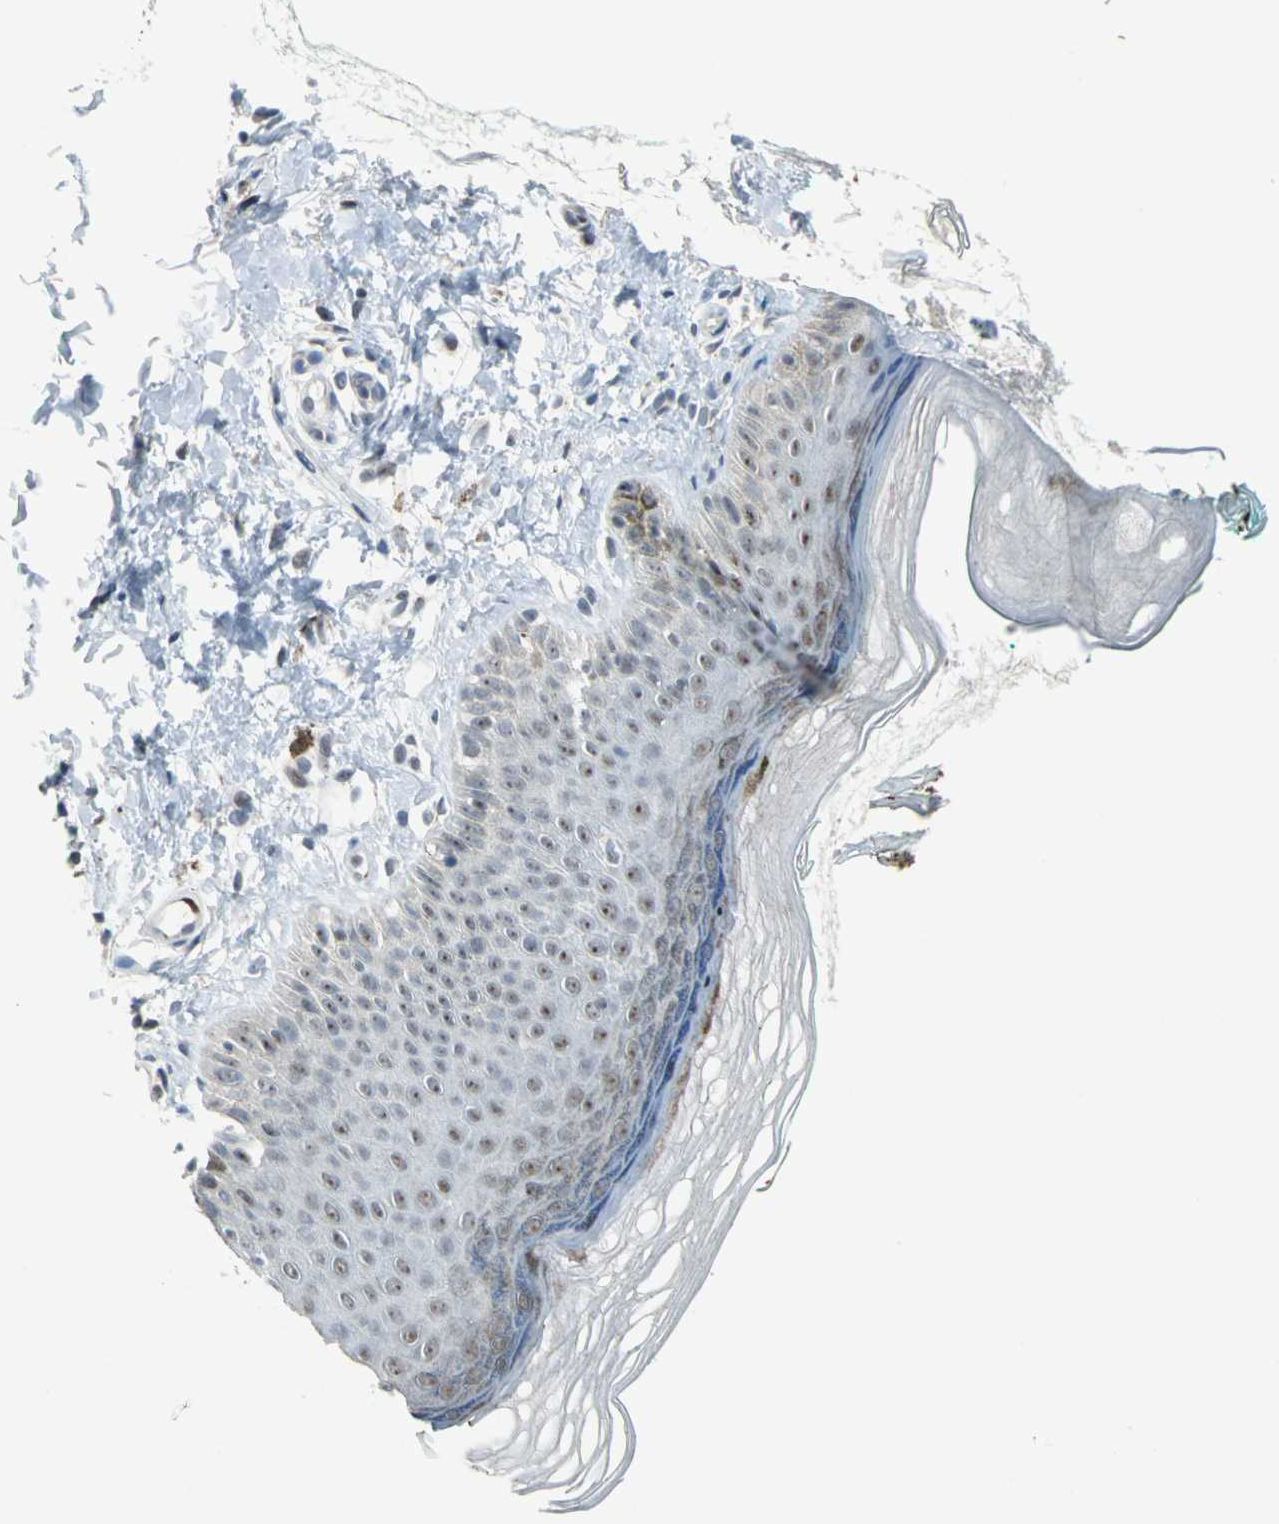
{"staining": {"intensity": "negative", "quantity": "none", "location": "none"}, "tissue": "skin", "cell_type": "Fibroblasts", "image_type": "normal", "snomed": [{"axis": "morphology", "description": "Normal tissue, NOS"}, {"axis": "topography", "description": "Skin"}], "caption": "Protein analysis of benign skin reveals no significant staining in fibroblasts.", "gene": "GLI3", "patient": {"sex": "male", "age": 26}}